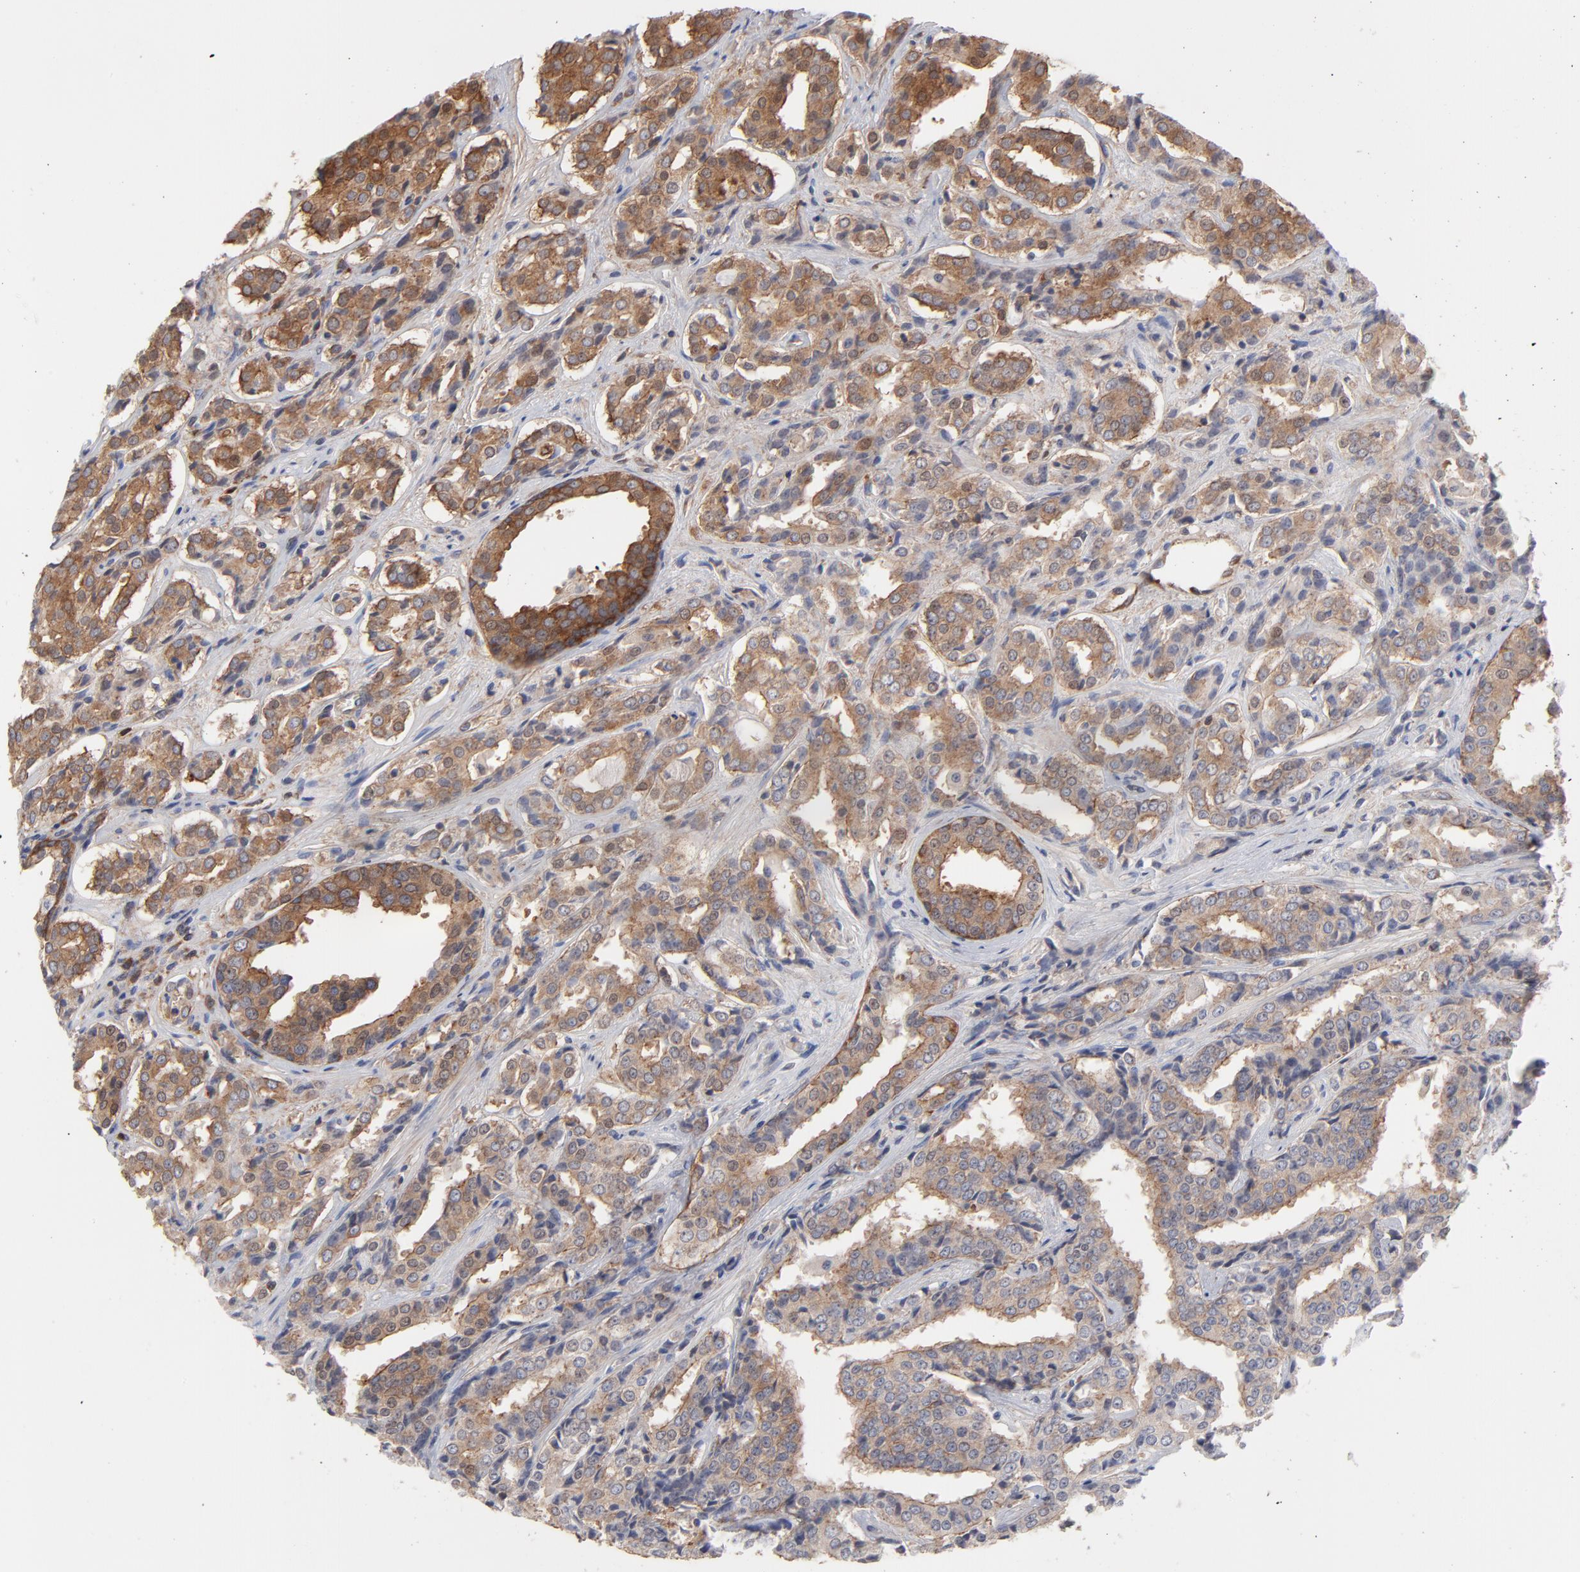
{"staining": {"intensity": "moderate", "quantity": ">75%", "location": "cytoplasmic/membranous"}, "tissue": "prostate cancer", "cell_type": "Tumor cells", "image_type": "cancer", "snomed": [{"axis": "morphology", "description": "Adenocarcinoma, Medium grade"}, {"axis": "topography", "description": "Prostate"}], "caption": "This is a histology image of immunohistochemistry staining of prostate adenocarcinoma (medium-grade), which shows moderate positivity in the cytoplasmic/membranous of tumor cells.", "gene": "PXN", "patient": {"sex": "male", "age": 60}}